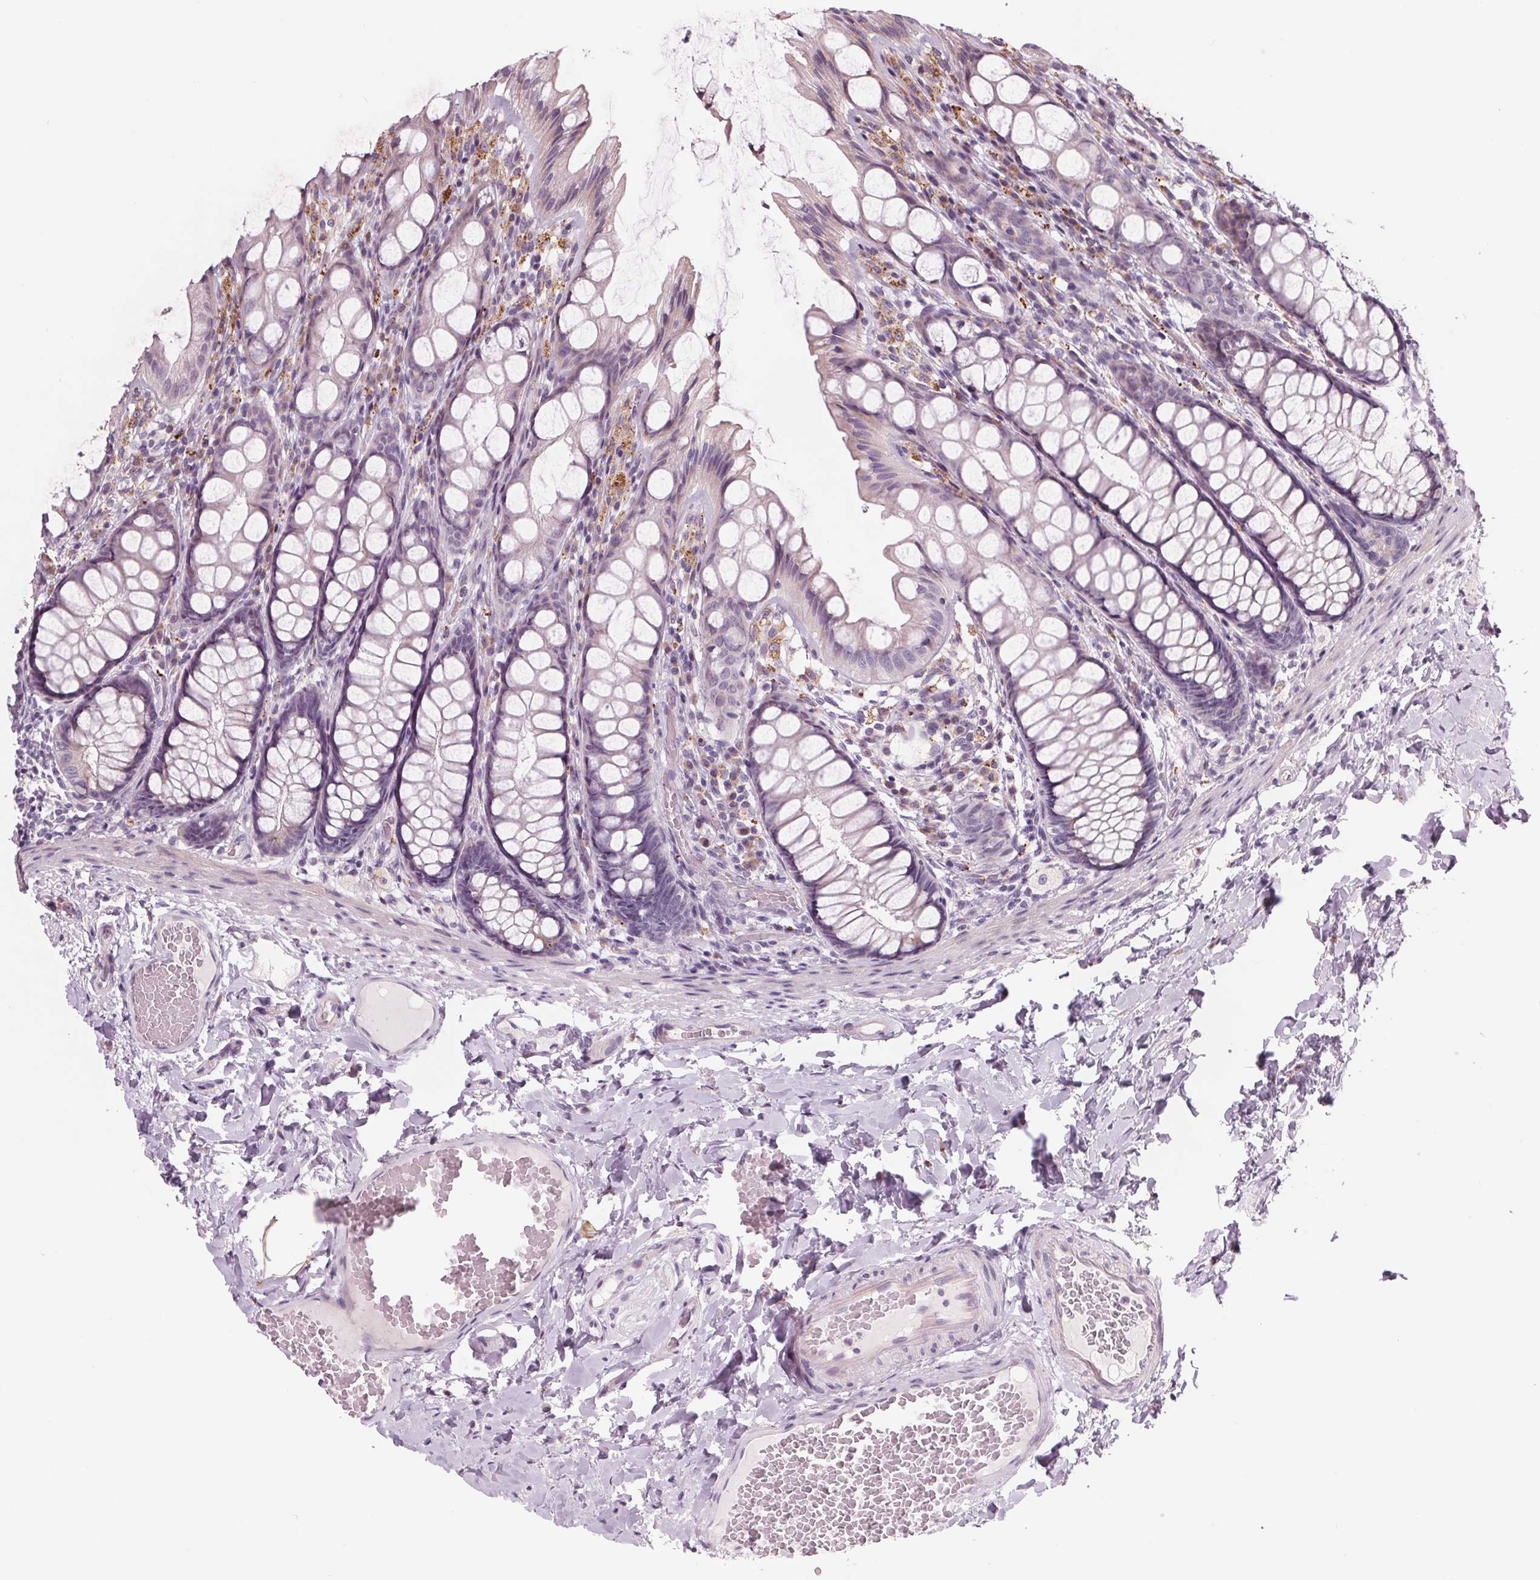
{"staining": {"intensity": "weak", "quantity": "<25%", "location": "cytoplasmic/membranous"}, "tissue": "colon", "cell_type": "Endothelial cells", "image_type": "normal", "snomed": [{"axis": "morphology", "description": "Normal tissue, NOS"}, {"axis": "topography", "description": "Colon"}], "caption": "Immunohistochemistry micrograph of benign colon: human colon stained with DAB (3,3'-diaminobenzidine) demonstrates no significant protein staining in endothelial cells.", "gene": "SAMD5", "patient": {"sex": "male", "age": 47}}